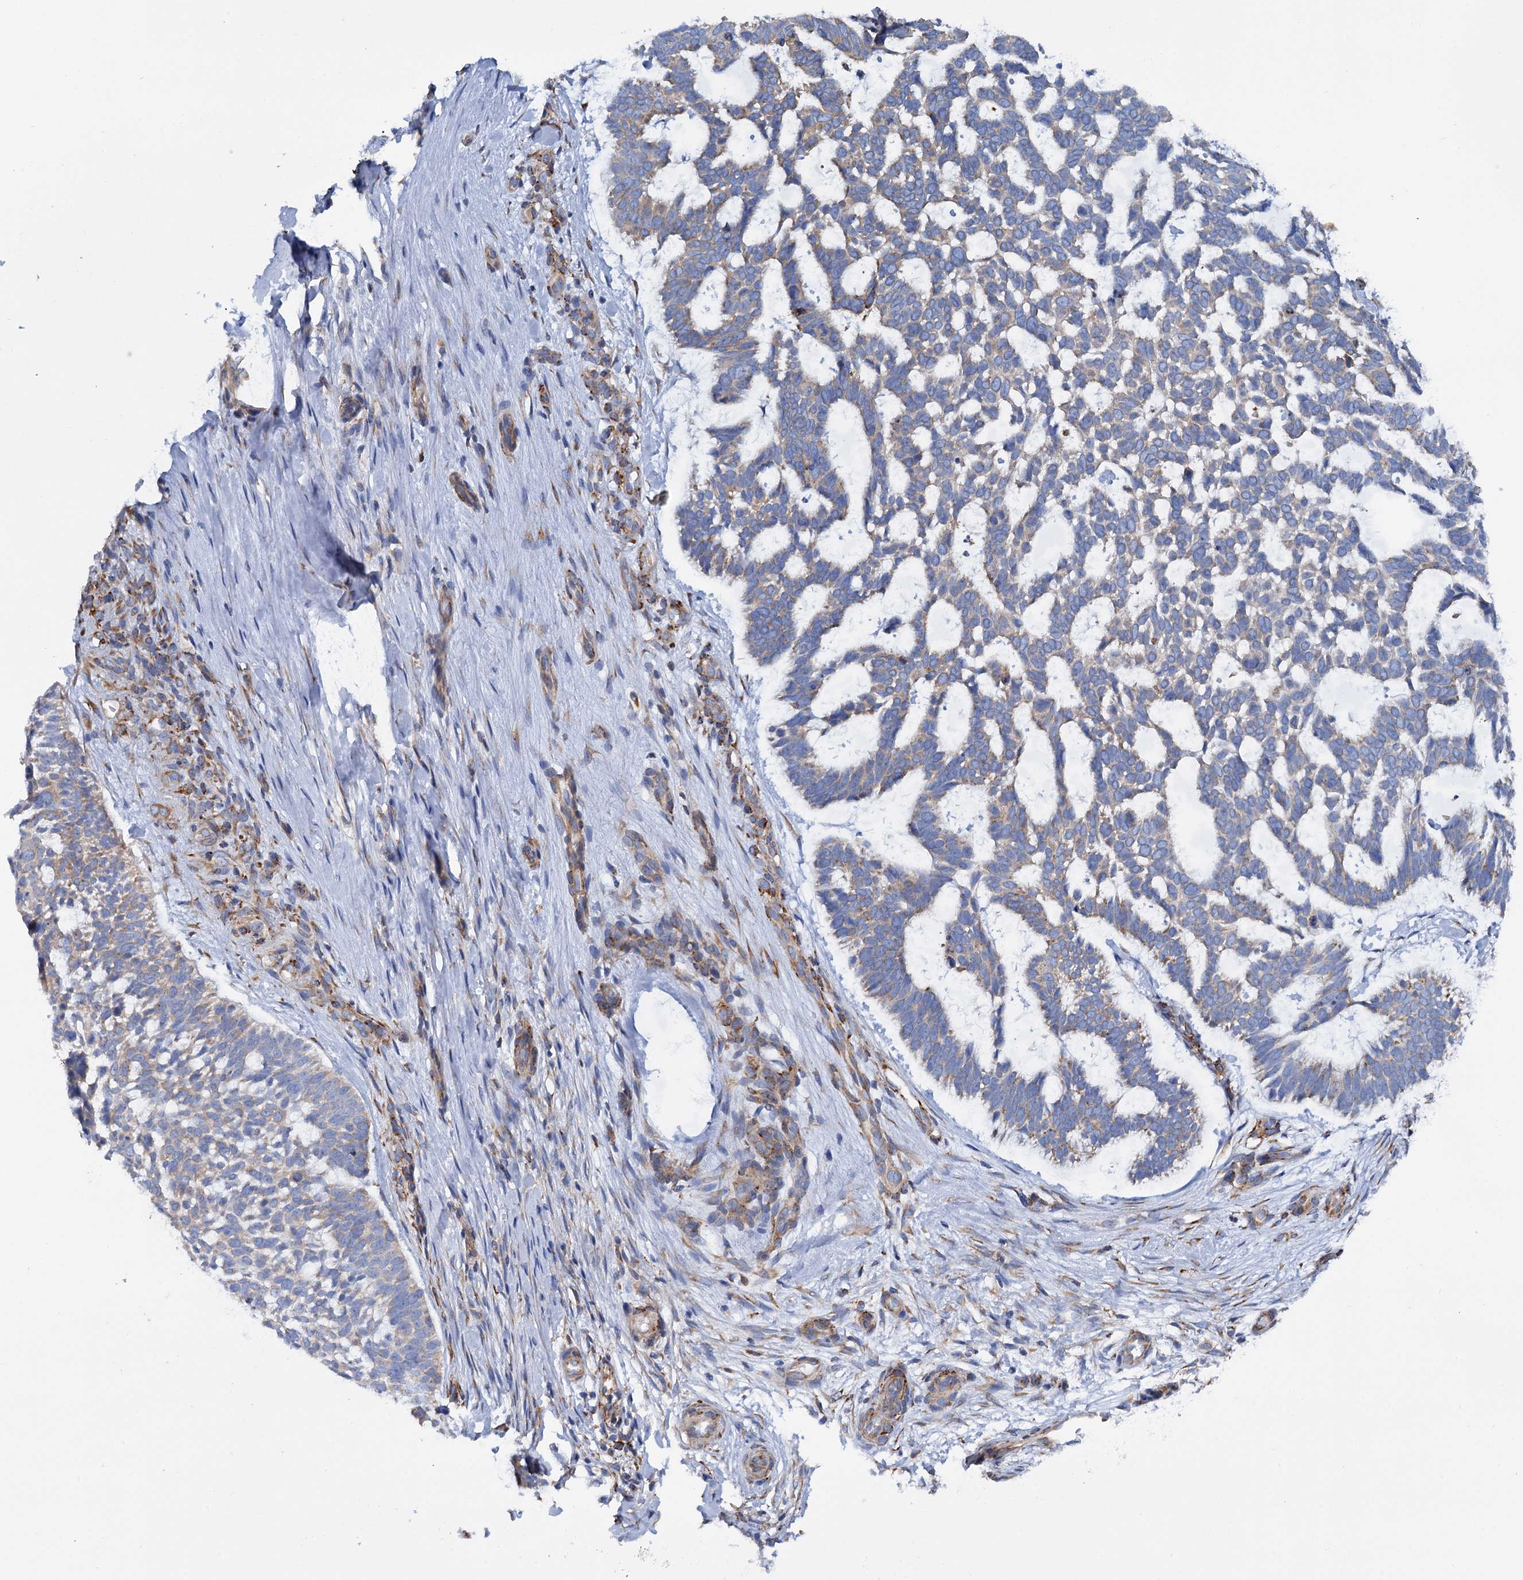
{"staining": {"intensity": "weak", "quantity": "25%-75%", "location": "cytoplasmic/membranous"}, "tissue": "skin cancer", "cell_type": "Tumor cells", "image_type": "cancer", "snomed": [{"axis": "morphology", "description": "Basal cell carcinoma"}, {"axis": "topography", "description": "Skin"}], "caption": "Protein staining by immunohistochemistry (IHC) exhibits weak cytoplasmic/membranous staining in approximately 25%-75% of tumor cells in skin cancer (basal cell carcinoma).", "gene": "SHE", "patient": {"sex": "male", "age": 88}}